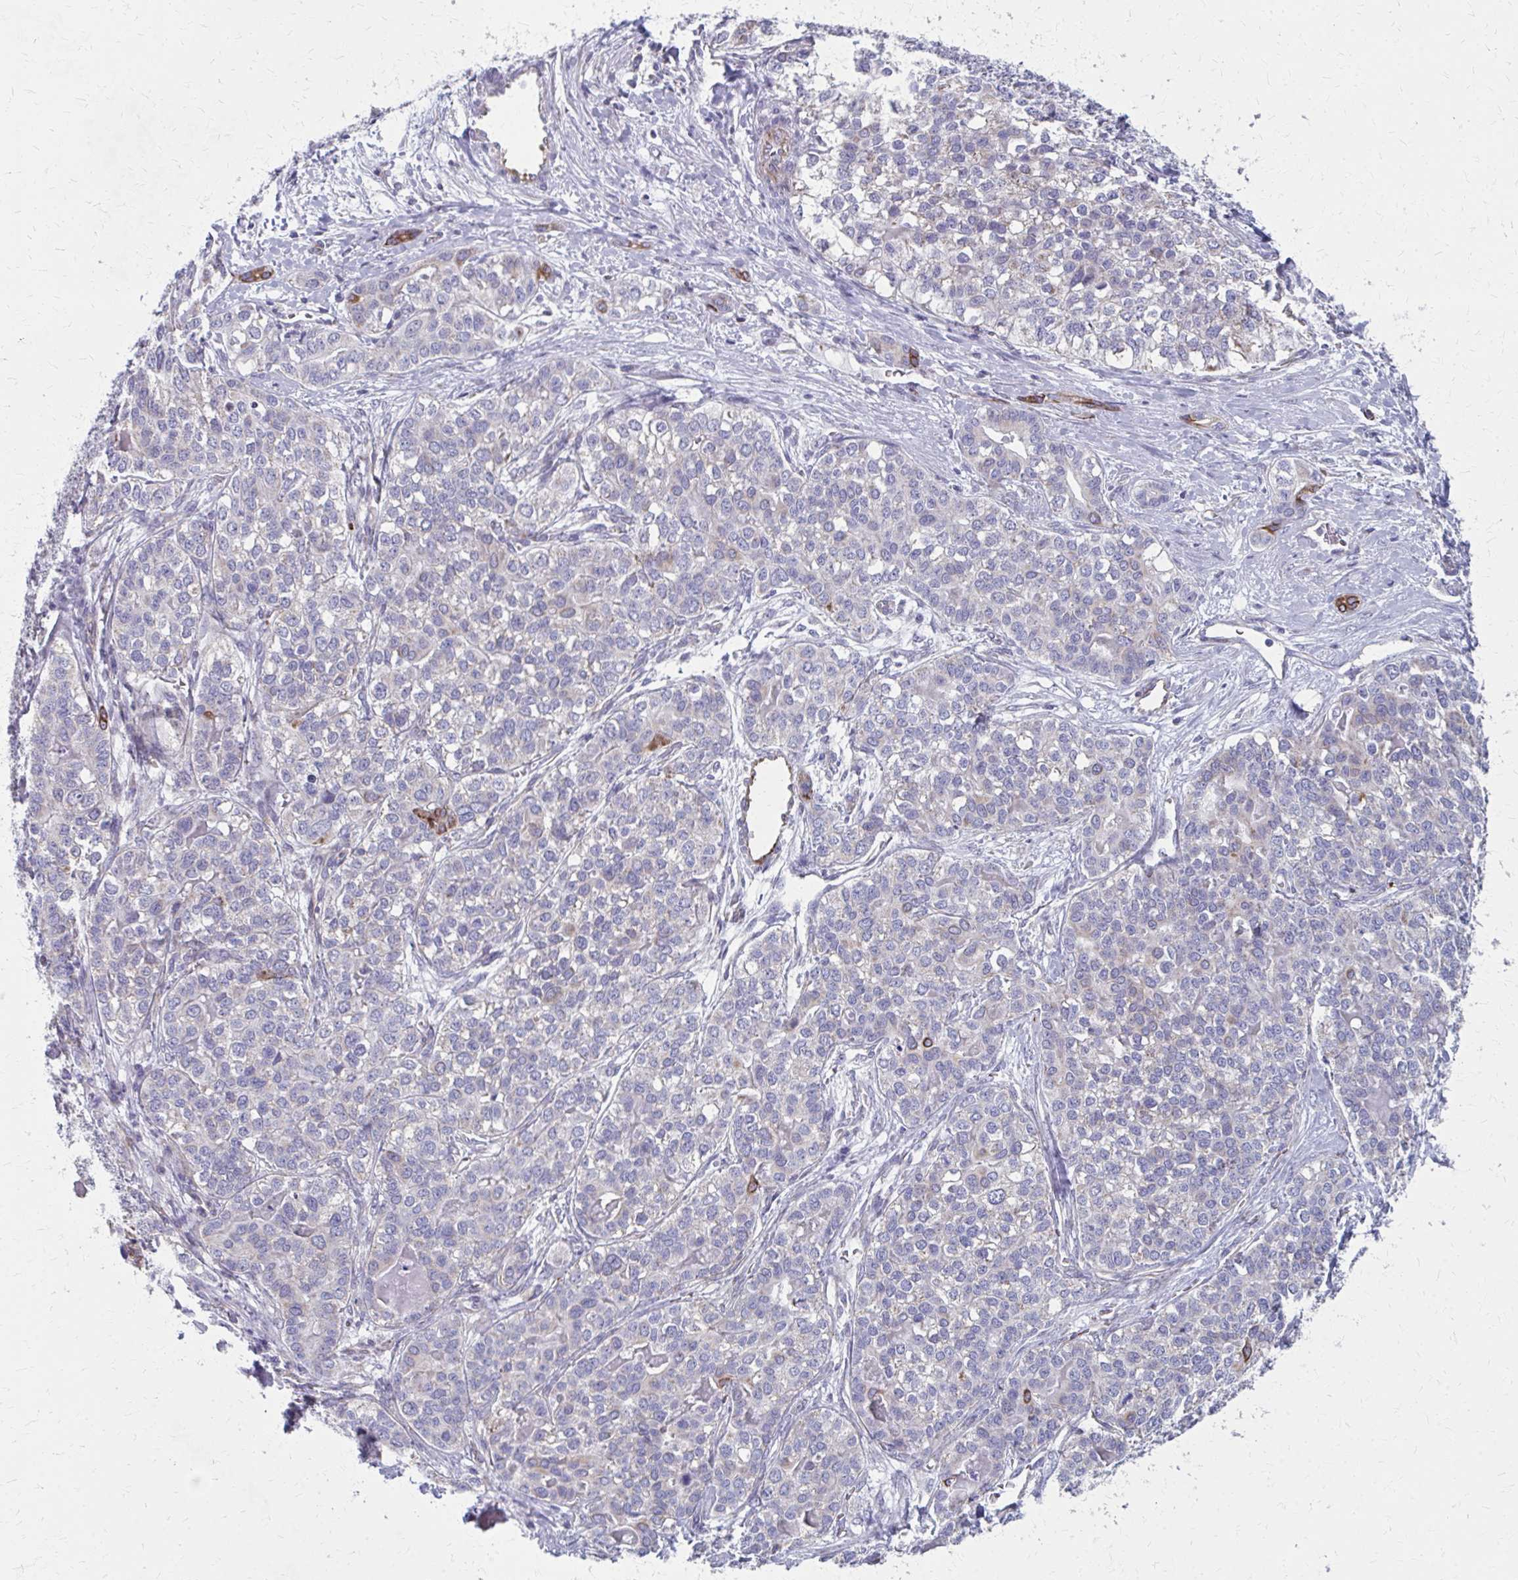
{"staining": {"intensity": "negative", "quantity": "none", "location": "none"}, "tissue": "liver cancer", "cell_type": "Tumor cells", "image_type": "cancer", "snomed": [{"axis": "morphology", "description": "Cholangiocarcinoma"}, {"axis": "topography", "description": "Liver"}], "caption": "Immunohistochemistry image of neoplastic tissue: human liver cholangiocarcinoma stained with DAB demonstrates no significant protein staining in tumor cells.", "gene": "FAHD1", "patient": {"sex": "male", "age": 56}}